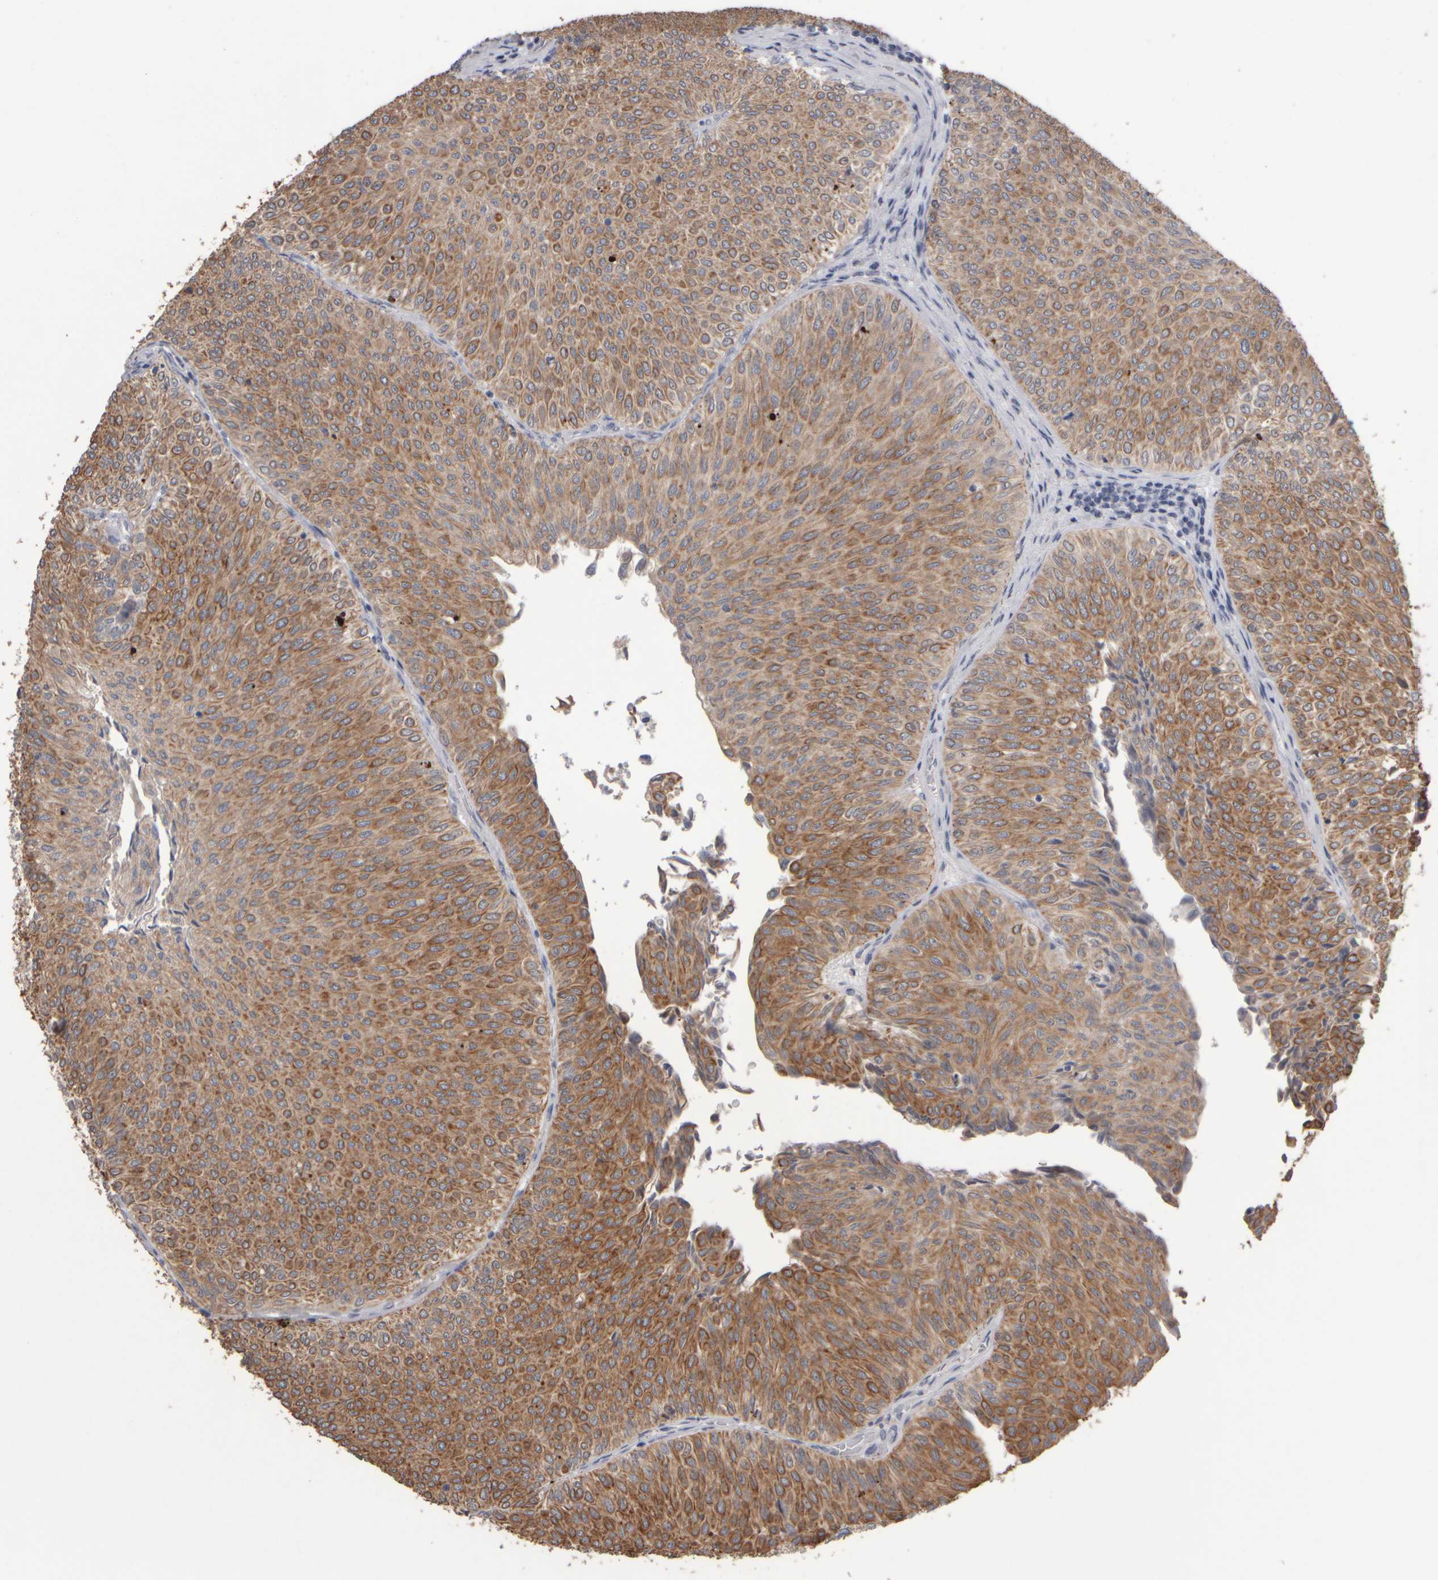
{"staining": {"intensity": "moderate", "quantity": ">75%", "location": "cytoplasmic/membranous"}, "tissue": "urothelial cancer", "cell_type": "Tumor cells", "image_type": "cancer", "snomed": [{"axis": "morphology", "description": "Urothelial carcinoma, Low grade"}, {"axis": "topography", "description": "Urinary bladder"}], "caption": "This histopathology image reveals urothelial cancer stained with IHC to label a protein in brown. The cytoplasmic/membranous of tumor cells show moderate positivity for the protein. Nuclei are counter-stained blue.", "gene": "EPHX2", "patient": {"sex": "male", "age": 78}}